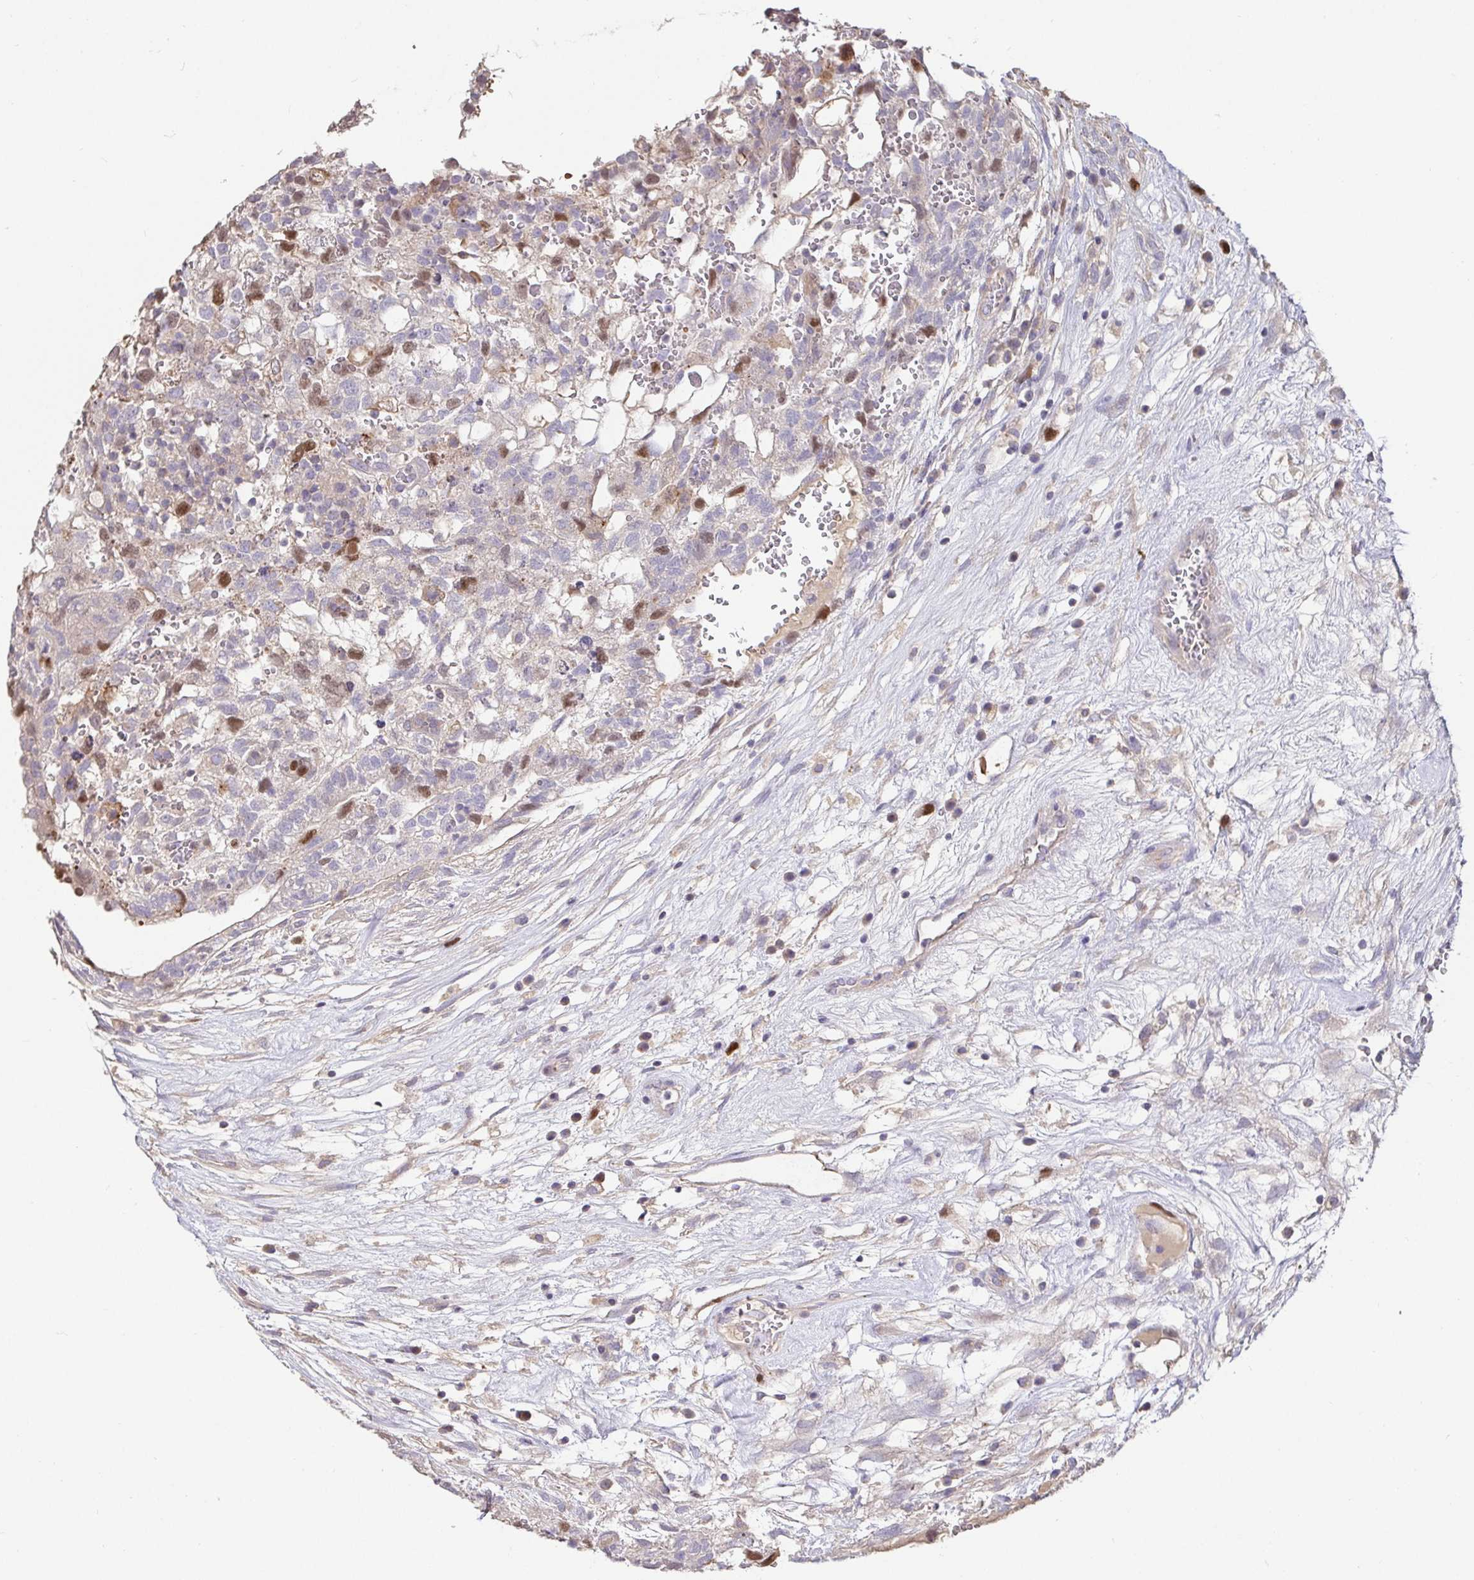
{"staining": {"intensity": "moderate", "quantity": "<25%", "location": "nuclear"}, "tissue": "testis cancer", "cell_type": "Tumor cells", "image_type": "cancer", "snomed": [{"axis": "morphology", "description": "Normal tissue, NOS"}, {"axis": "morphology", "description": "Carcinoma, Embryonal, NOS"}, {"axis": "topography", "description": "Testis"}], "caption": "There is low levels of moderate nuclear staining in tumor cells of testis cancer (embryonal carcinoma), as demonstrated by immunohistochemical staining (brown color).", "gene": "ANLN", "patient": {"sex": "male", "age": 32}}